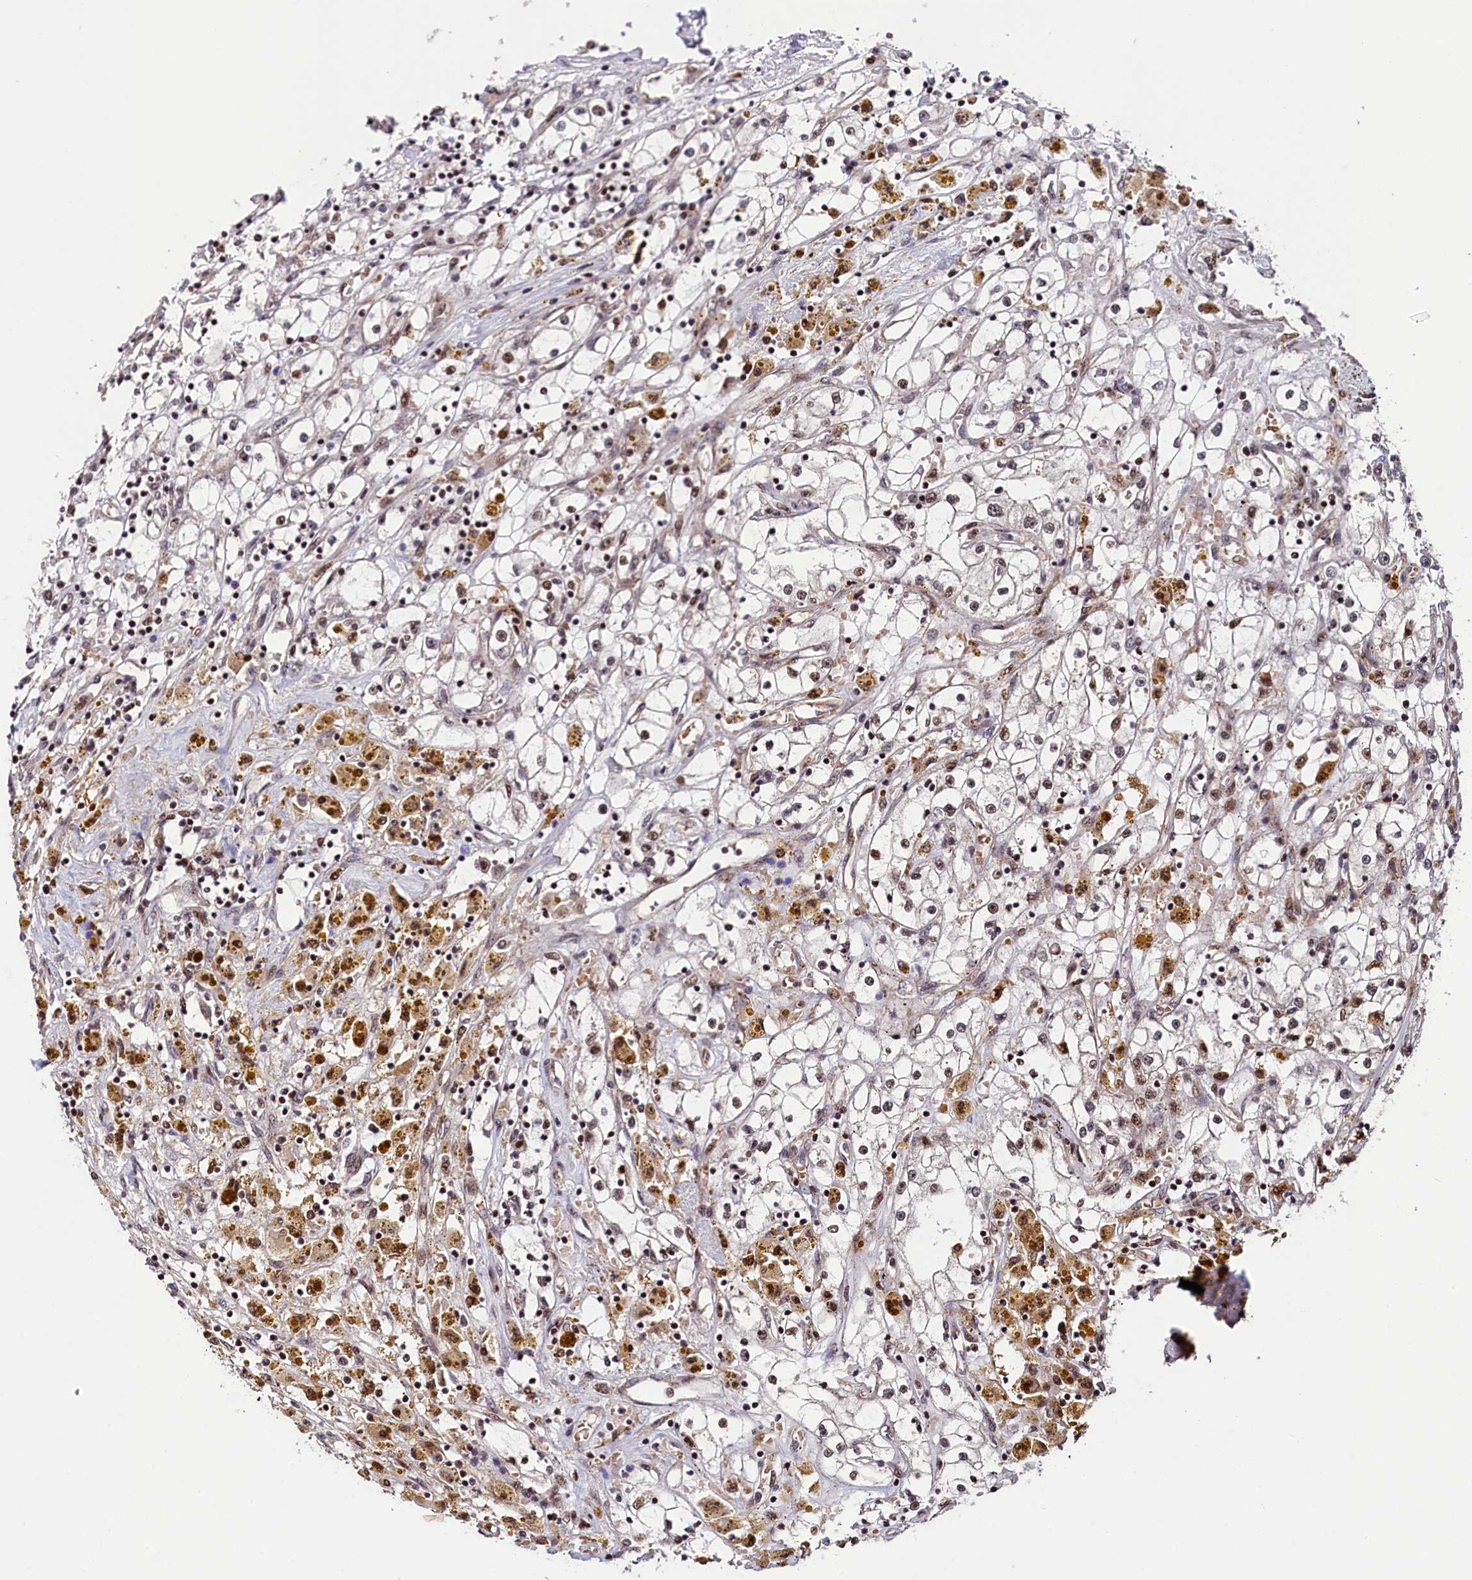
{"staining": {"intensity": "weak", "quantity": "25%-75%", "location": "nuclear"}, "tissue": "renal cancer", "cell_type": "Tumor cells", "image_type": "cancer", "snomed": [{"axis": "morphology", "description": "Adenocarcinoma, NOS"}, {"axis": "topography", "description": "Kidney"}], "caption": "Weak nuclear staining for a protein is seen in about 25%-75% of tumor cells of renal cancer using immunohistochemistry (IHC).", "gene": "LEO1", "patient": {"sex": "male", "age": 56}}